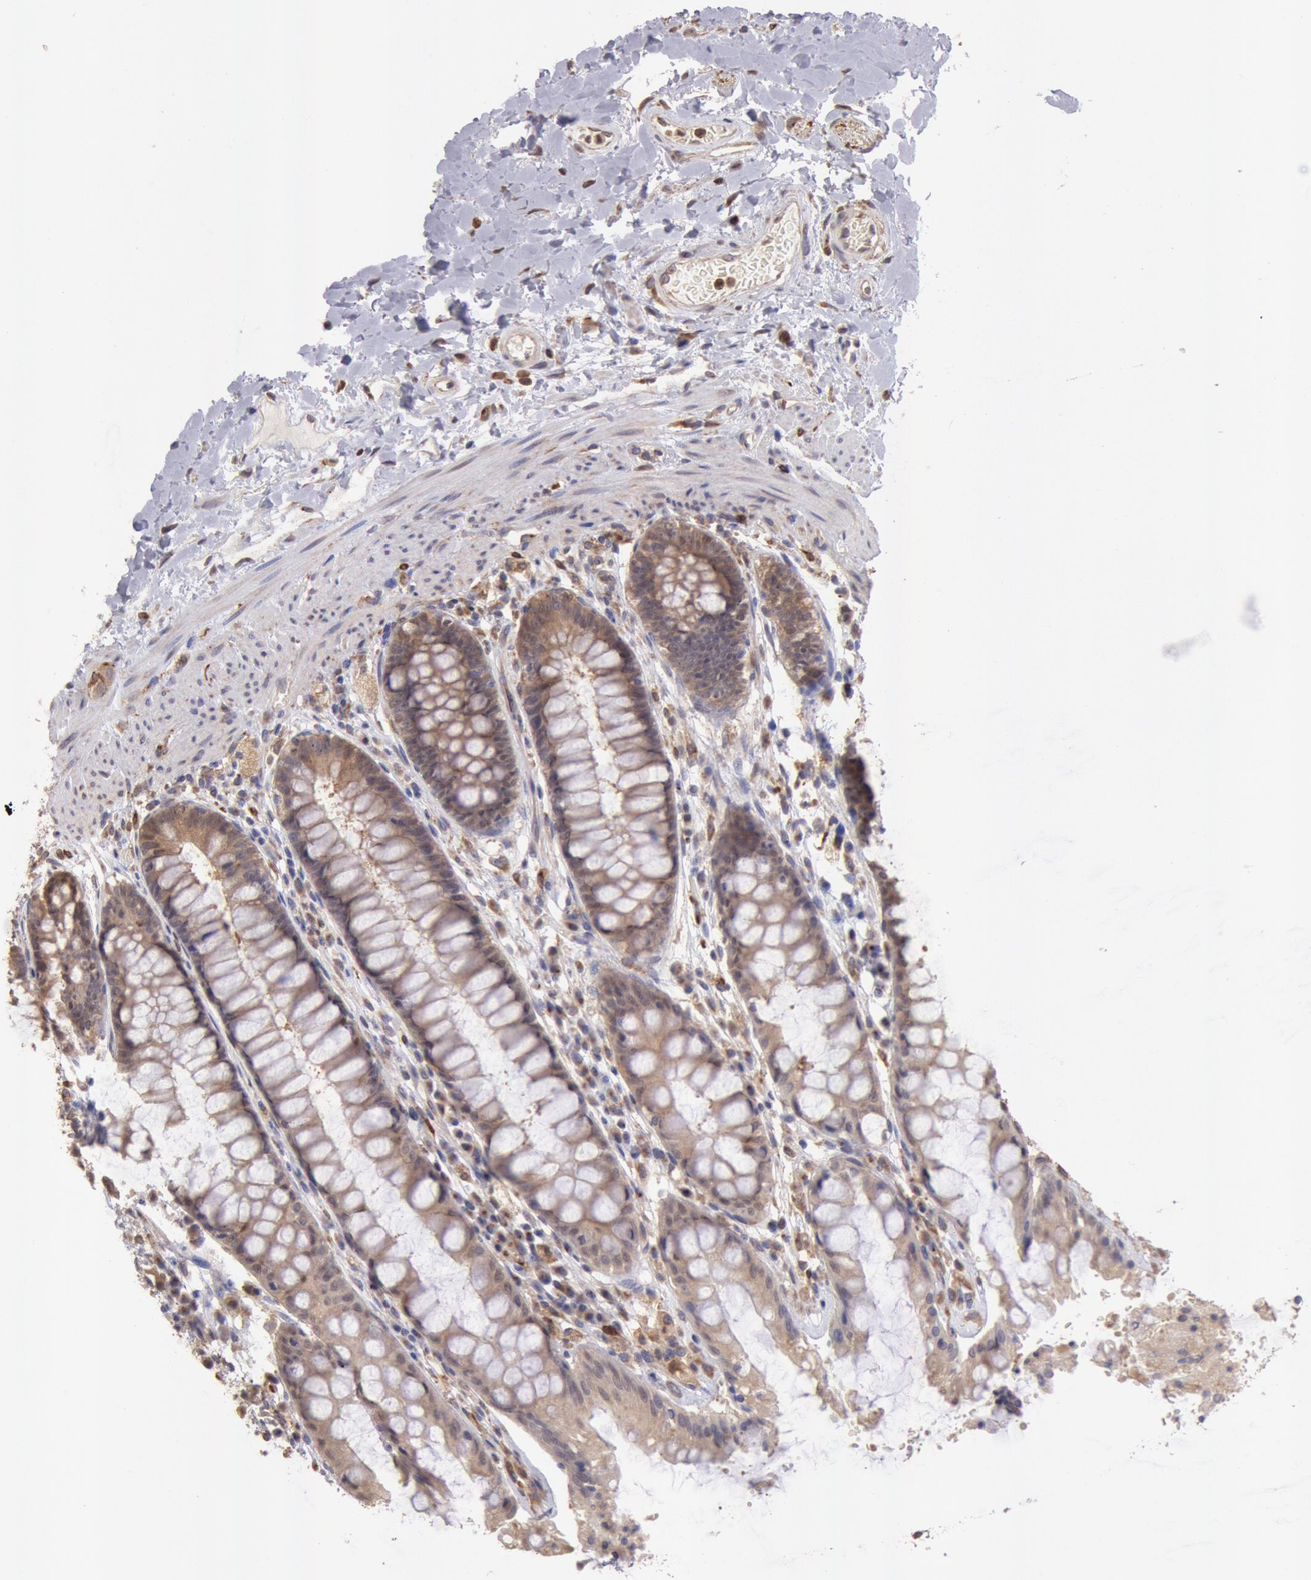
{"staining": {"intensity": "moderate", "quantity": ">75%", "location": "cytoplasmic/membranous"}, "tissue": "rectum", "cell_type": "Glandular cells", "image_type": "normal", "snomed": [{"axis": "morphology", "description": "Normal tissue, NOS"}, {"axis": "topography", "description": "Rectum"}], "caption": "Rectum stained with immunohistochemistry demonstrates moderate cytoplasmic/membranous expression in approximately >75% of glandular cells. (Brightfield microscopy of DAB IHC at high magnification).", "gene": "COMT", "patient": {"sex": "female", "age": 46}}